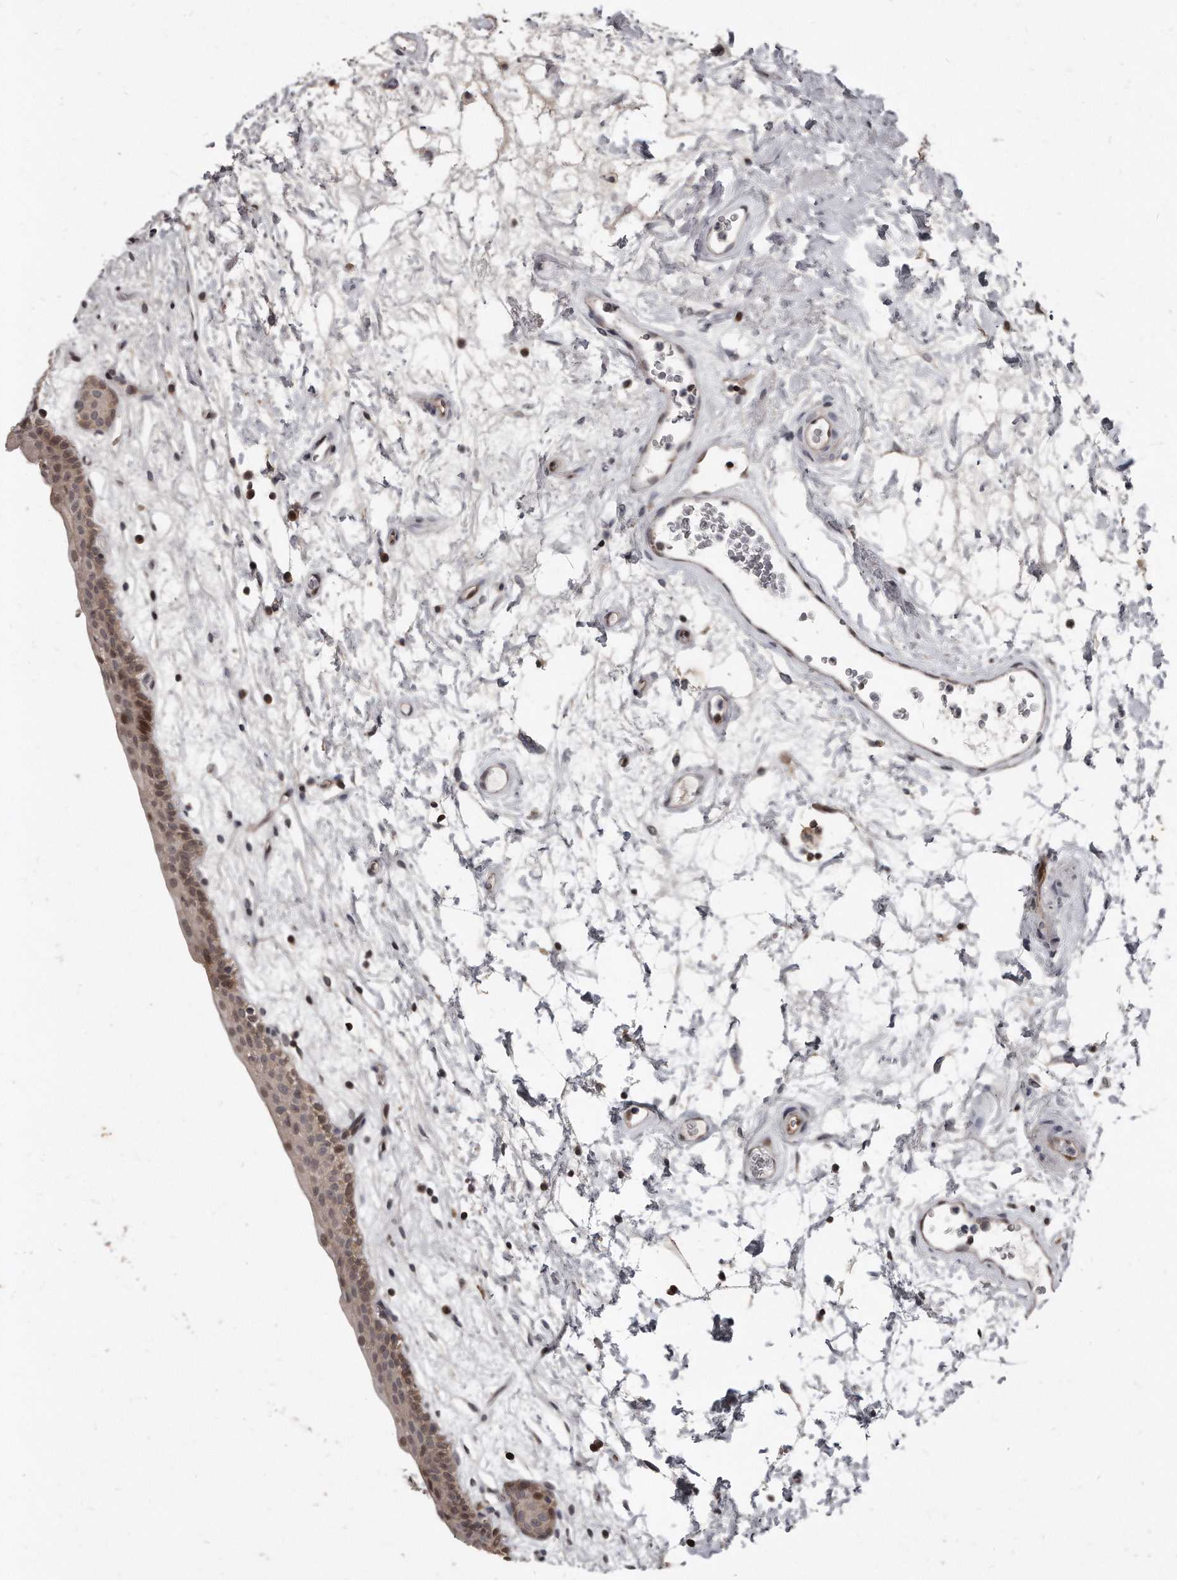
{"staining": {"intensity": "strong", "quantity": "<25%", "location": "nuclear"}, "tissue": "urinary bladder", "cell_type": "Urothelial cells", "image_type": "normal", "snomed": [{"axis": "morphology", "description": "Normal tissue, NOS"}, {"axis": "topography", "description": "Urinary bladder"}], "caption": "This micrograph displays benign urinary bladder stained with immunohistochemistry (IHC) to label a protein in brown. The nuclear of urothelial cells show strong positivity for the protein. Nuclei are counter-stained blue.", "gene": "GCH1", "patient": {"sex": "male", "age": 83}}